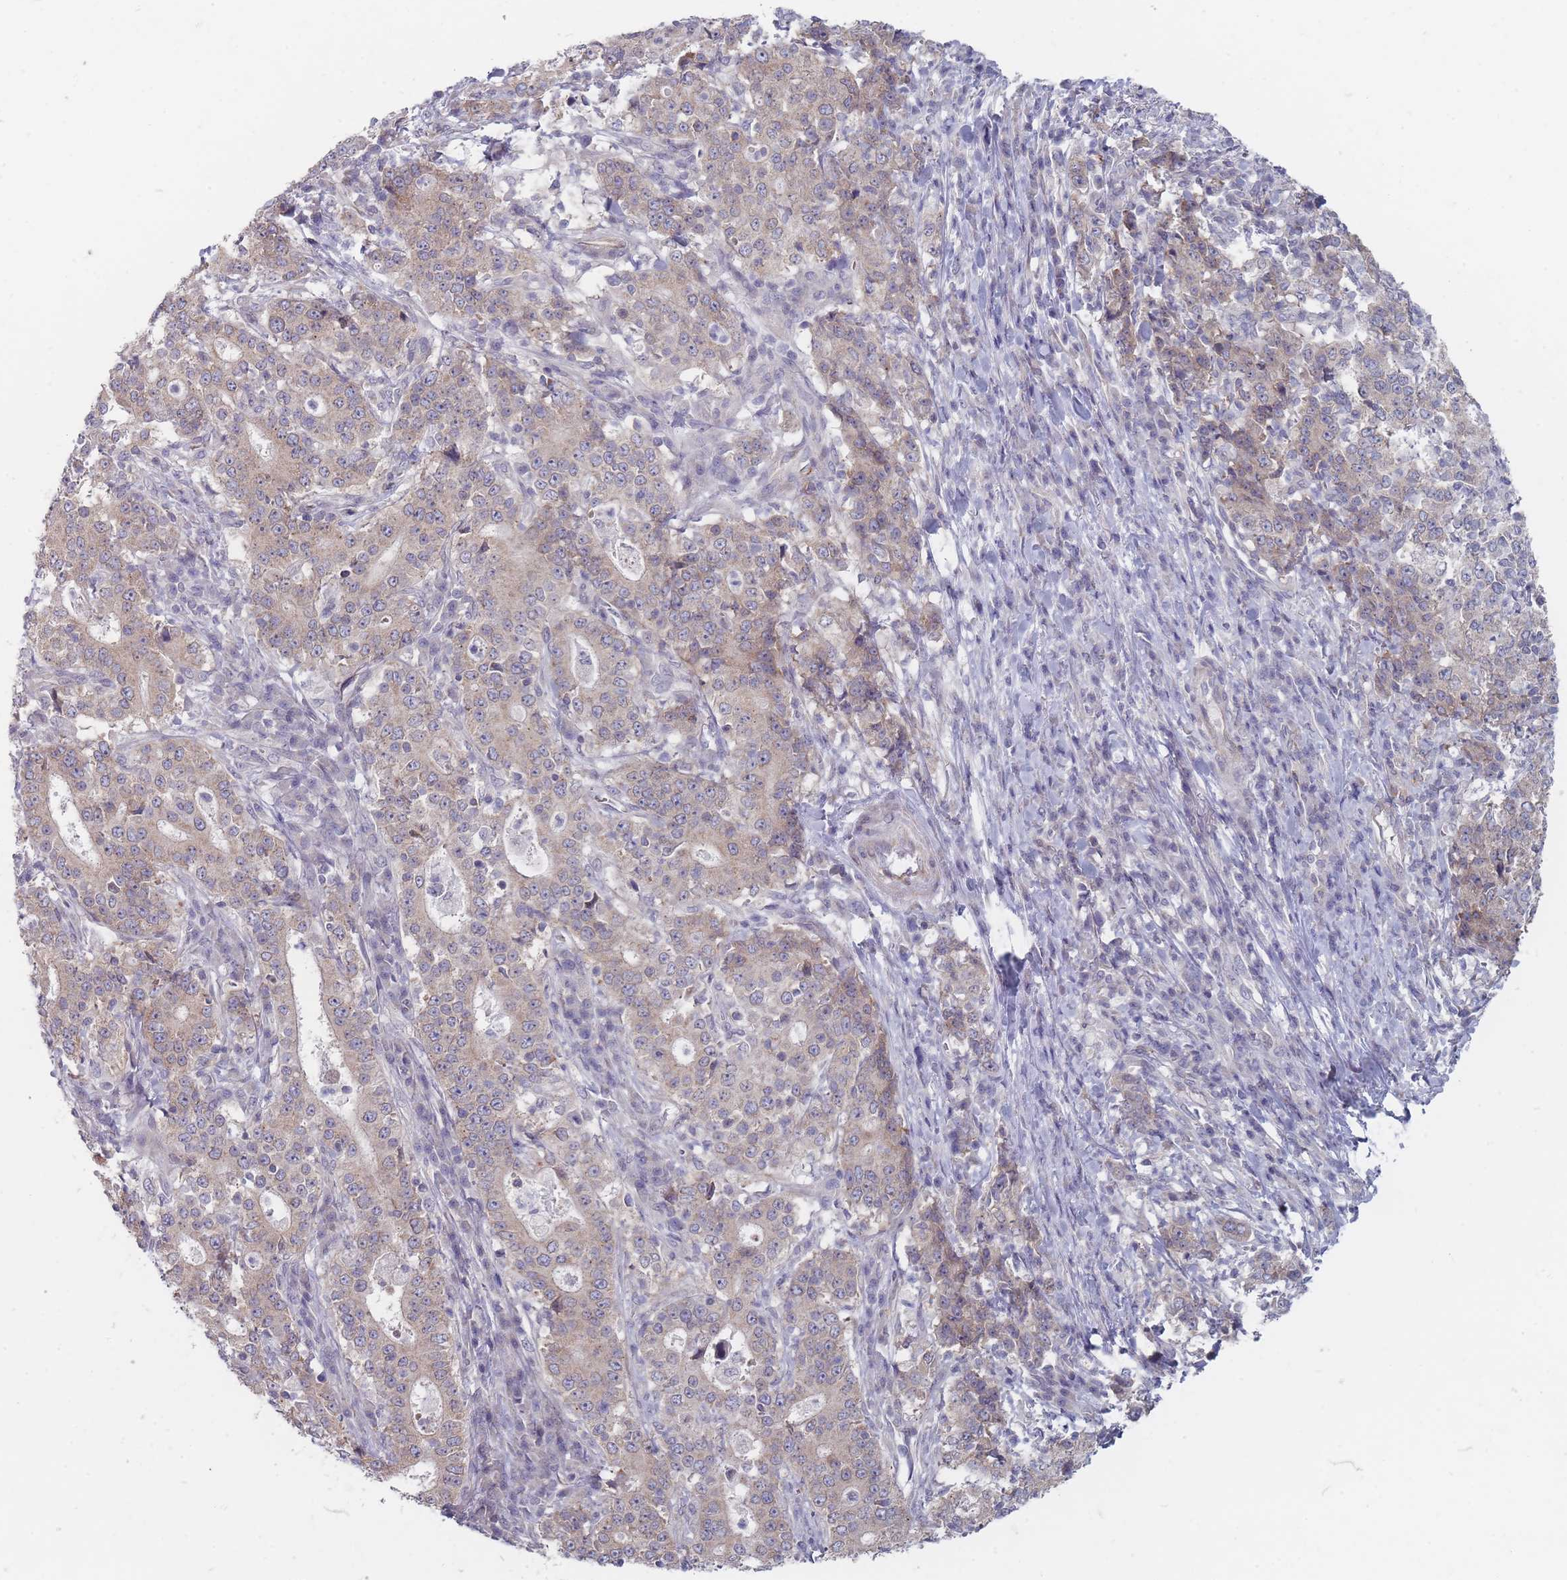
{"staining": {"intensity": "weak", "quantity": "<25%", "location": "cytoplasmic/membranous"}, "tissue": "stomach cancer", "cell_type": "Tumor cells", "image_type": "cancer", "snomed": [{"axis": "morphology", "description": "Normal tissue, NOS"}, {"axis": "morphology", "description": "Adenocarcinoma, NOS"}, {"axis": "topography", "description": "Stomach, upper"}, {"axis": "topography", "description": "Stomach"}], "caption": "Protein analysis of stomach cancer demonstrates no significant expression in tumor cells.", "gene": "PCDH12", "patient": {"sex": "male", "age": 59}}